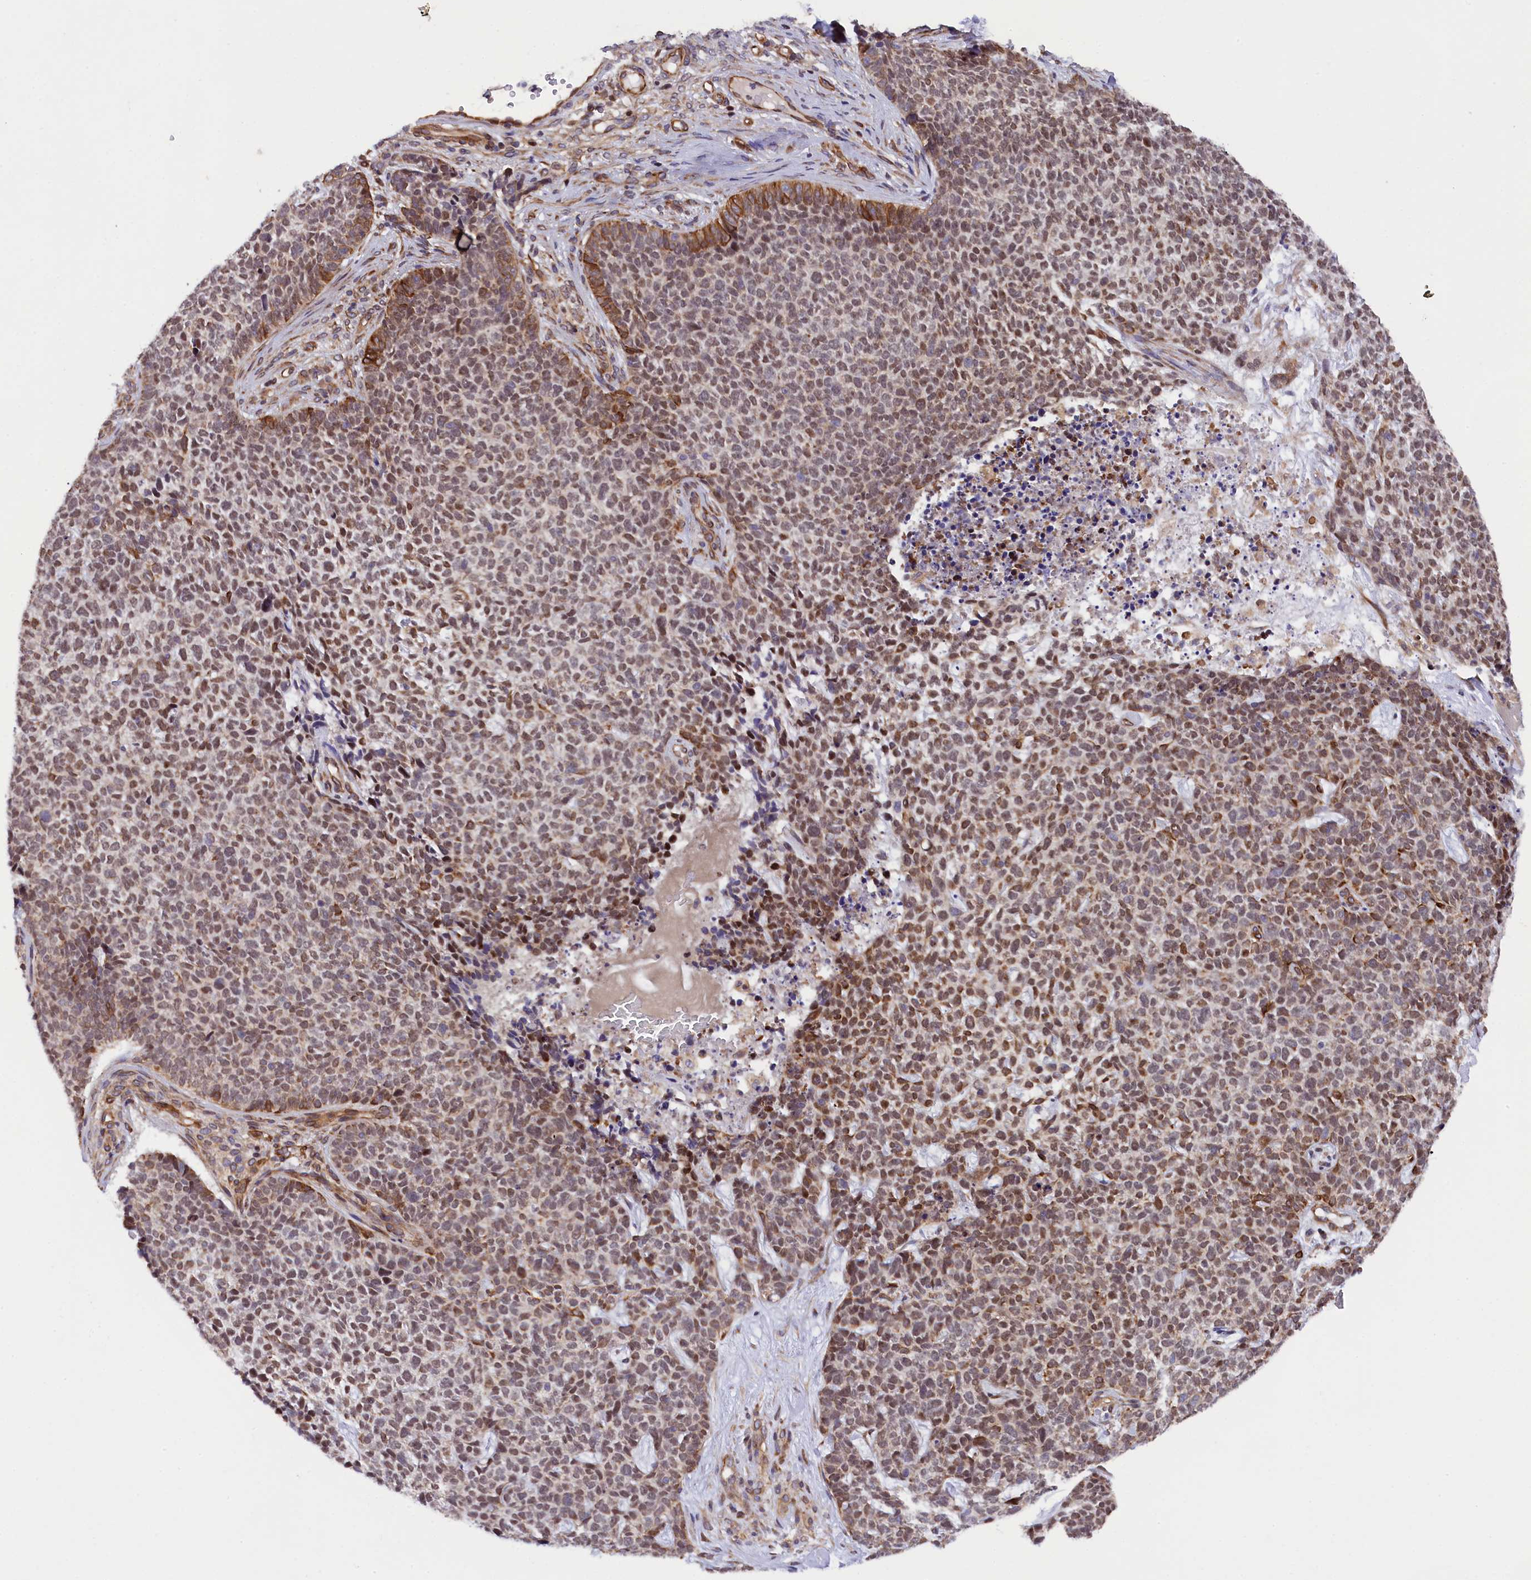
{"staining": {"intensity": "moderate", "quantity": ">75%", "location": "cytoplasmic/membranous,nuclear"}, "tissue": "skin cancer", "cell_type": "Tumor cells", "image_type": "cancer", "snomed": [{"axis": "morphology", "description": "Basal cell carcinoma"}, {"axis": "topography", "description": "Skin"}], "caption": "Tumor cells exhibit medium levels of moderate cytoplasmic/membranous and nuclear positivity in approximately >75% of cells in human basal cell carcinoma (skin).", "gene": "SP4", "patient": {"sex": "female", "age": 84}}